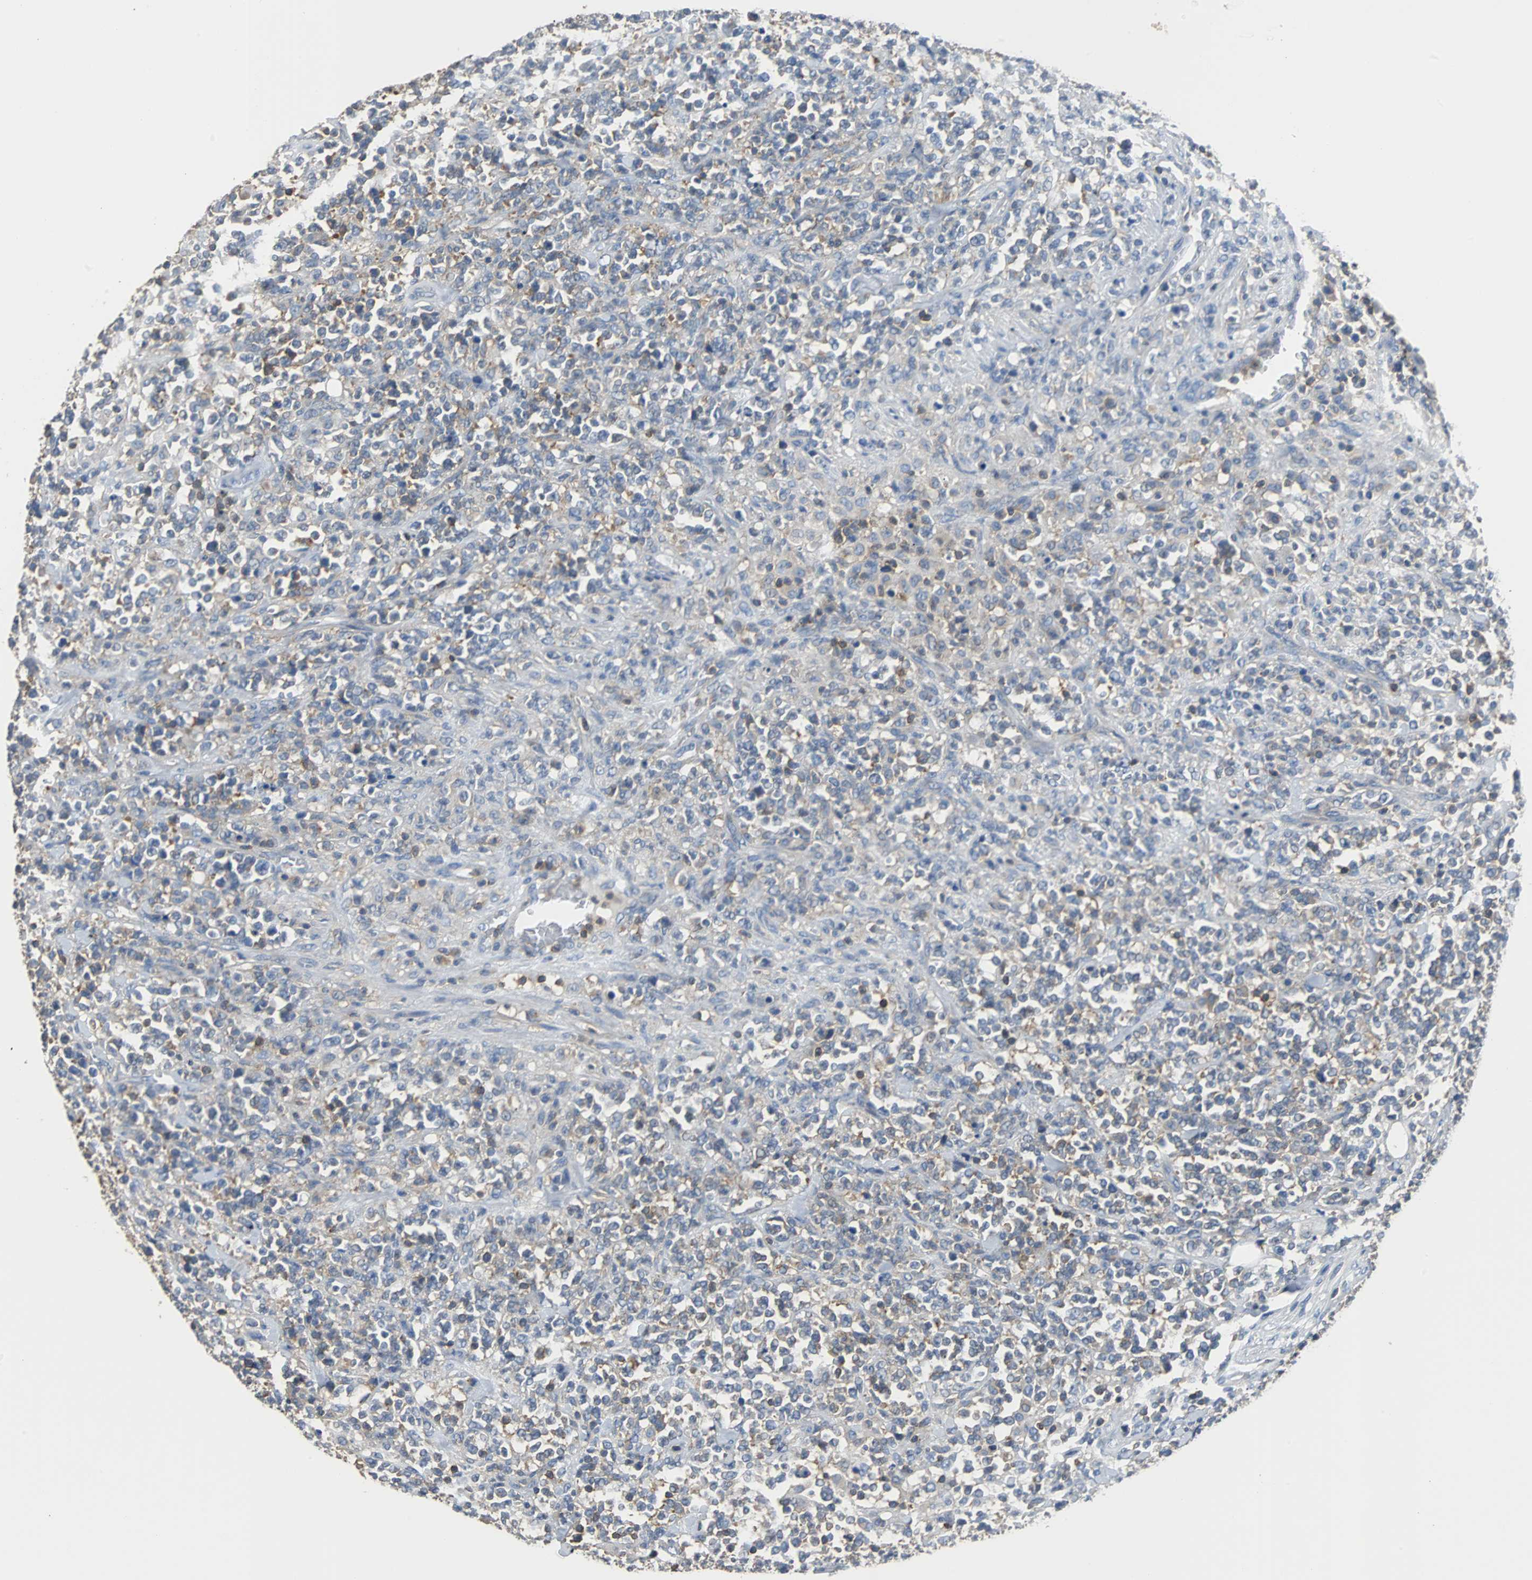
{"staining": {"intensity": "weak", "quantity": "<25%", "location": "cytoplasmic/membranous"}, "tissue": "lymphoma", "cell_type": "Tumor cells", "image_type": "cancer", "snomed": [{"axis": "morphology", "description": "Malignant lymphoma, non-Hodgkin's type, High grade"}, {"axis": "topography", "description": "Soft tissue"}], "caption": "Immunohistochemistry histopathology image of malignant lymphoma, non-Hodgkin's type (high-grade) stained for a protein (brown), which displays no positivity in tumor cells. (DAB immunohistochemistry, high magnification).", "gene": "TSC22D4", "patient": {"sex": "male", "age": 18}}